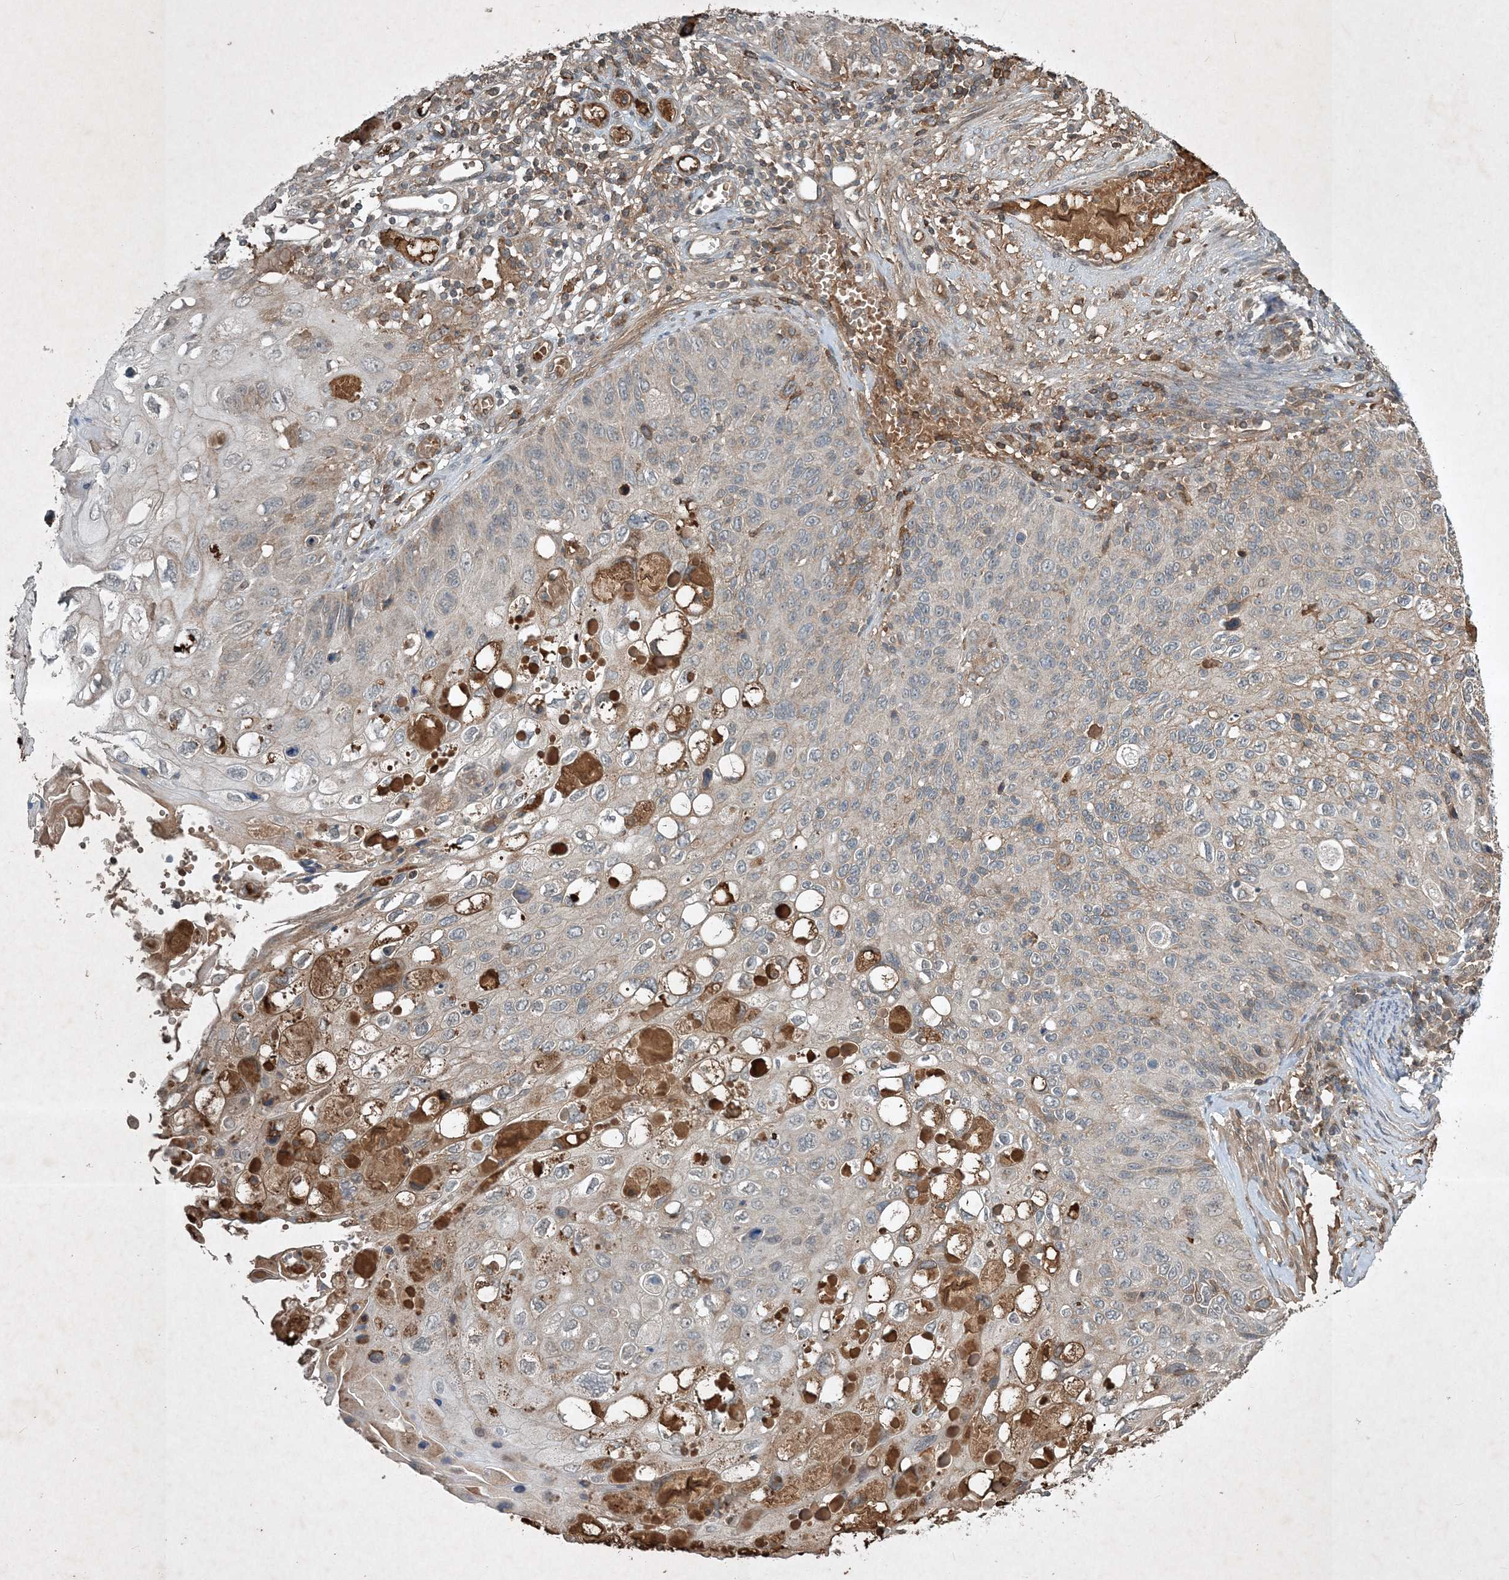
{"staining": {"intensity": "weak", "quantity": "<25%", "location": "cytoplasmic/membranous"}, "tissue": "cervical cancer", "cell_type": "Tumor cells", "image_type": "cancer", "snomed": [{"axis": "morphology", "description": "Squamous cell carcinoma, NOS"}, {"axis": "topography", "description": "Cervix"}], "caption": "Immunohistochemical staining of human cervical cancer (squamous cell carcinoma) shows no significant staining in tumor cells. The staining was performed using DAB to visualize the protein expression in brown, while the nuclei were stained in blue with hematoxylin (Magnification: 20x).", "gene": "TNFAIP6", "patient": {"sex": "female", "age": 70}}